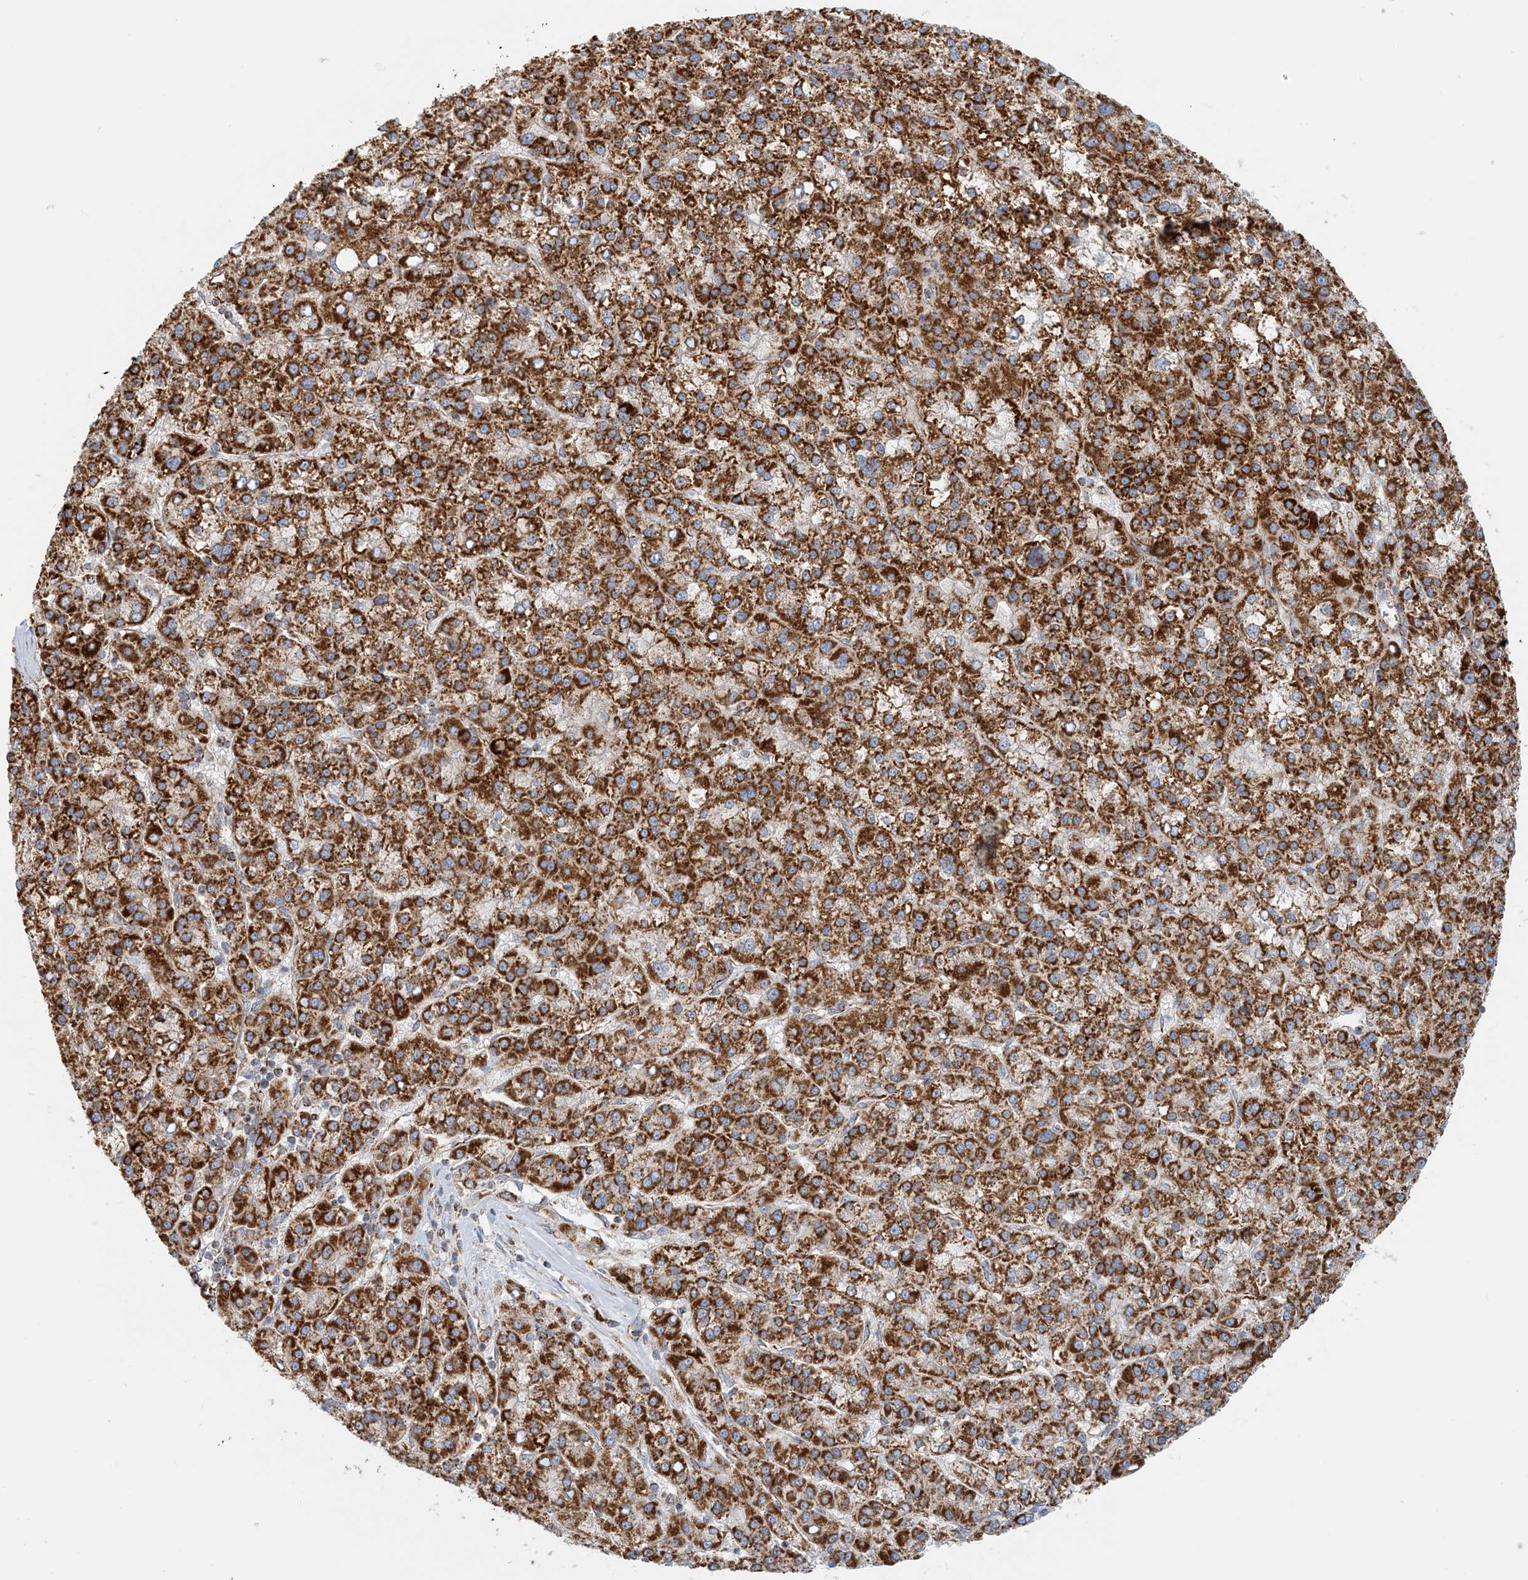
{"staining": {"intensity": "strong", "quantity": ">75%", "location": "cytoplasmic/membranous"}, "tissue": "liver cancer", "cell_type": "Tumor cells", "image_type": "cancer", "snomed": [{"axis": "morphology", "description": "Carcinoma, Hepatocellular, NOS"}, {"axis": "topography", "description": "Liver"}], "caption": "This is a micrograph of immunohistochemistry (IHC) staining of liver cancer (hepatocellular carcinoma), which shows strong expression in the cytoplasmic/membranous of tumor cells.", "gene": "COA3", "patient": {"sex": "female", "age": 58}}